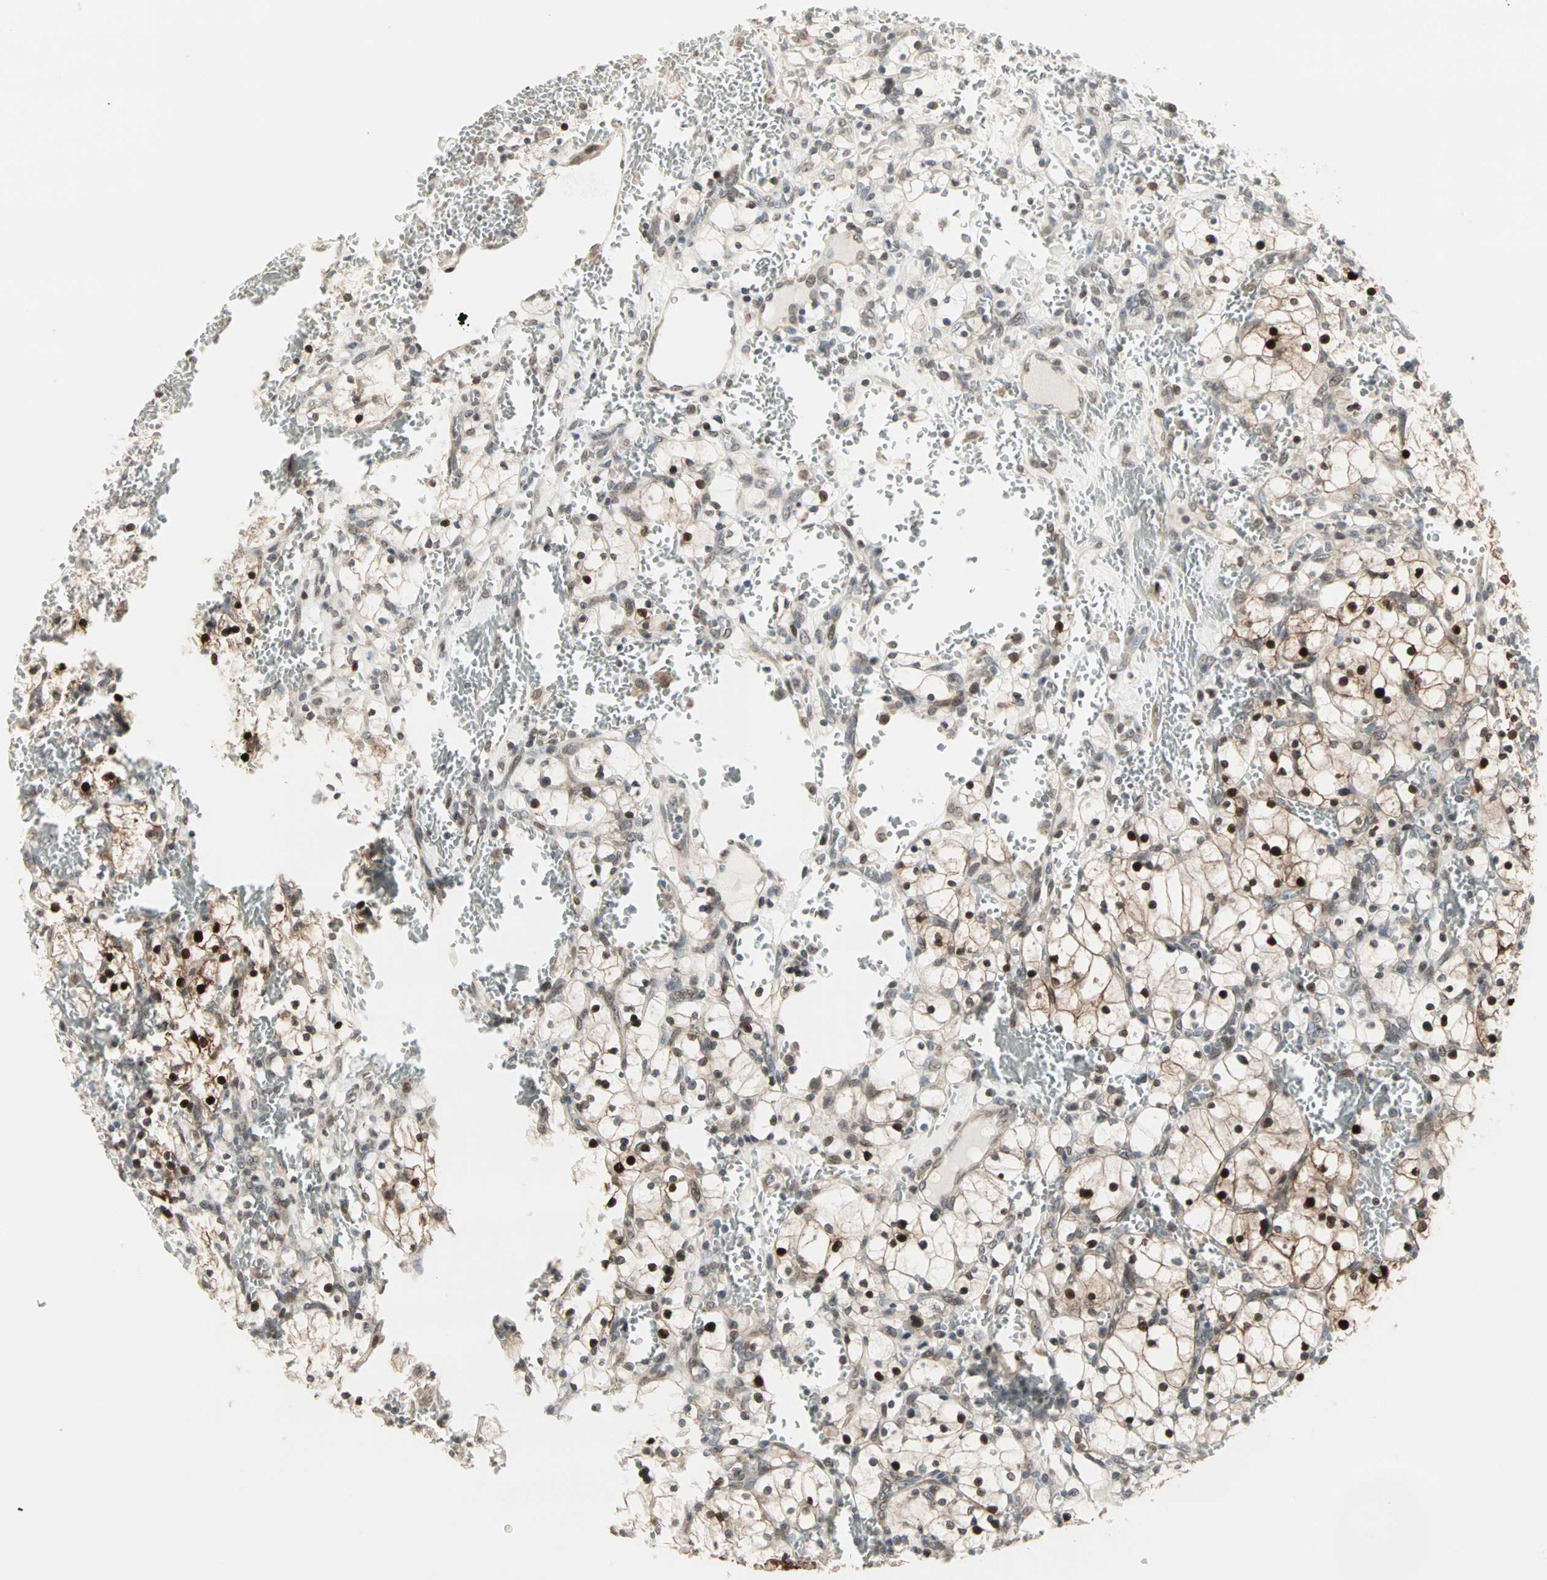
{"staining": {"intensity": "strong", "quantity": ">75%", "location": "cytoplasmic/membranous,nuclear"}, "tissue": "renal cancer", "cell_type": "Tumor cells", "image_type": "cancer", "snomed": [{"axis": "morphology", "description": "Adenocarcinoma, NOS"}, {"axis": "topography", "description": "Kidney"}], "caption": "This micrograph shows immunohistochemistry staining of human renal adenocarcinoma, with high strong cytoplasmic/membranous and nuclear expression in about >75% of tumor cells.", "gene": "CBLC", "patient": {"sex": "female", "age": 83}}